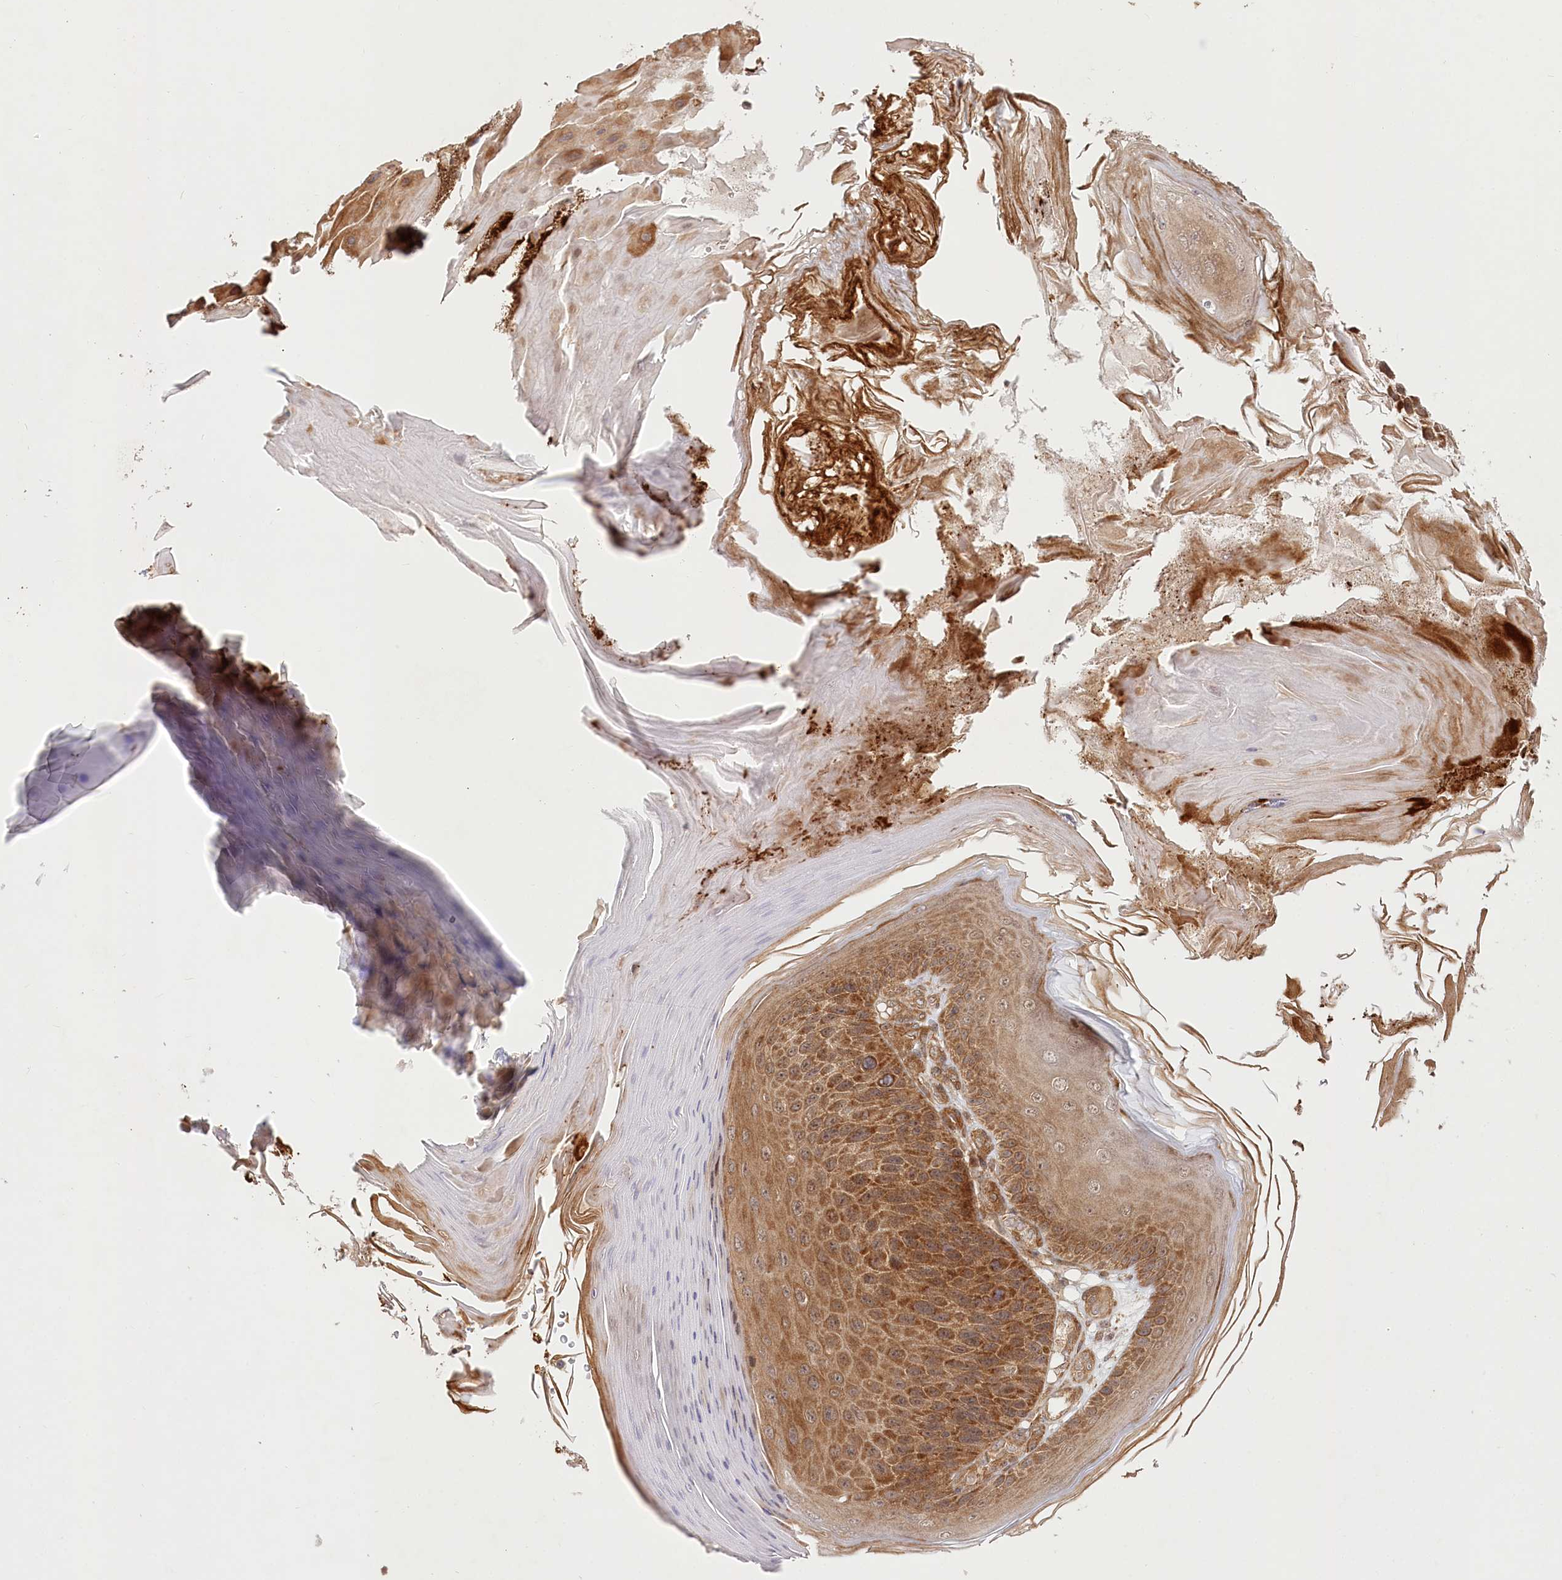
{"staining": {"intensity": "strong", "quantity": ">75%", "location": "cytoplasmic/membranous"}, "tissue": "skin cancer", "cell_type": "Tumor cells", "image_type": "cancer", "snomed": [{"axis": "morphology", "description": "Squamous cell carcinoma, NOS"}, {"axis": "topography", "description": "Skin"}], "caption": "Immunohistochemistry (IHC) of squamous cell carcinoma (skin) exhibits high levels of strong cytoplasmic/membranous staining in approximately >75% of tumor cells.", "gene": "CEP70", "patient": {"sex": "female", "age": 88}}